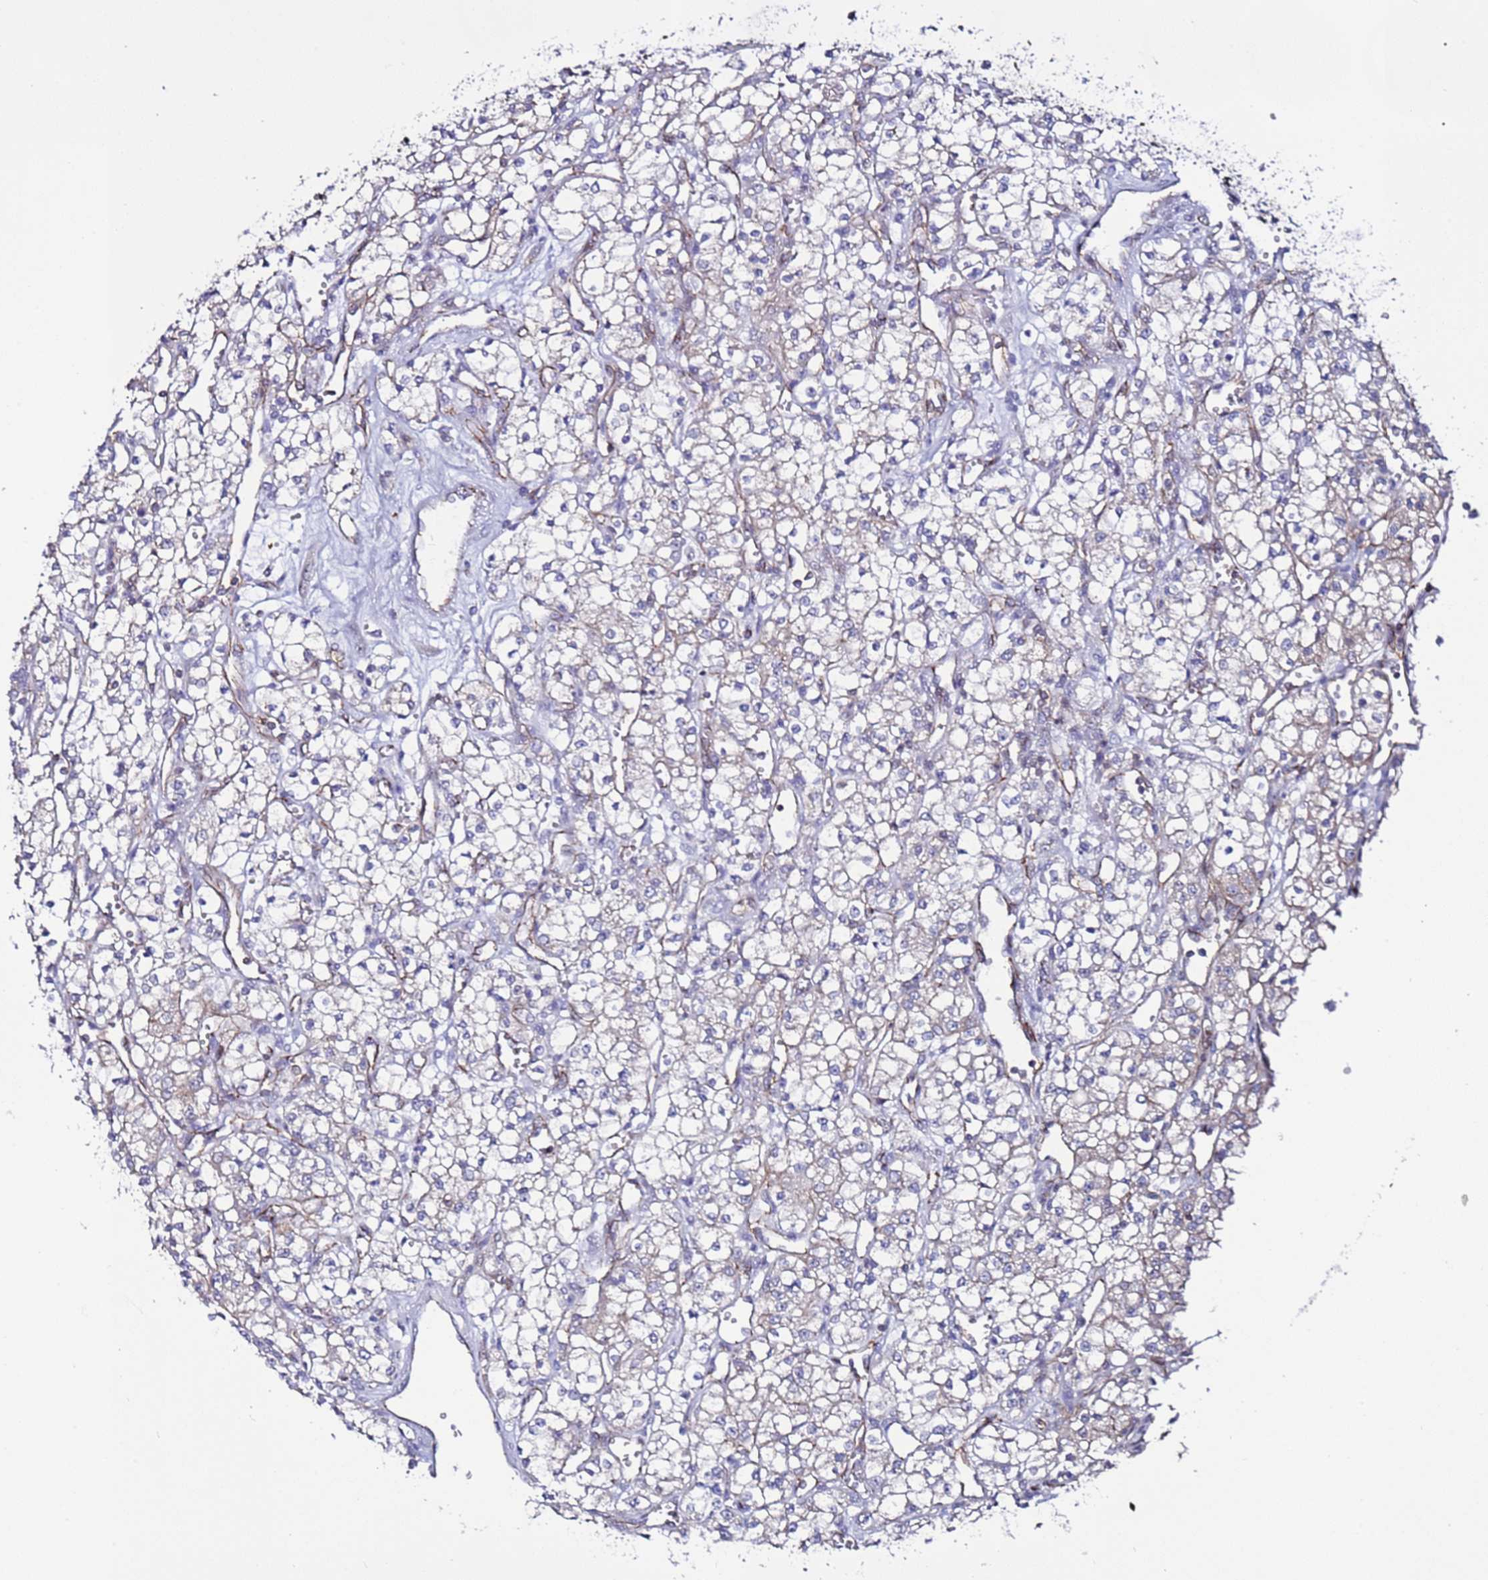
{"staining": {"intensity": "negative", "quantity": "none", "location": "none"}, "tissue": "renal cancer", "cell_type": "Tumor cells", "image_type": "cancer", "snomed": [{"axis": "morphology", "description": "Adenocarcinoma, NOS"}, {"axis": "topography", "description": "Kidney"}], "caption": "Immunohistochemistry (IHC) of human renal adenocarcinoma exhibits no positivity in tumor cells.", "gene": "TENM3", "patient": {"sex": "male", "age": 59}}